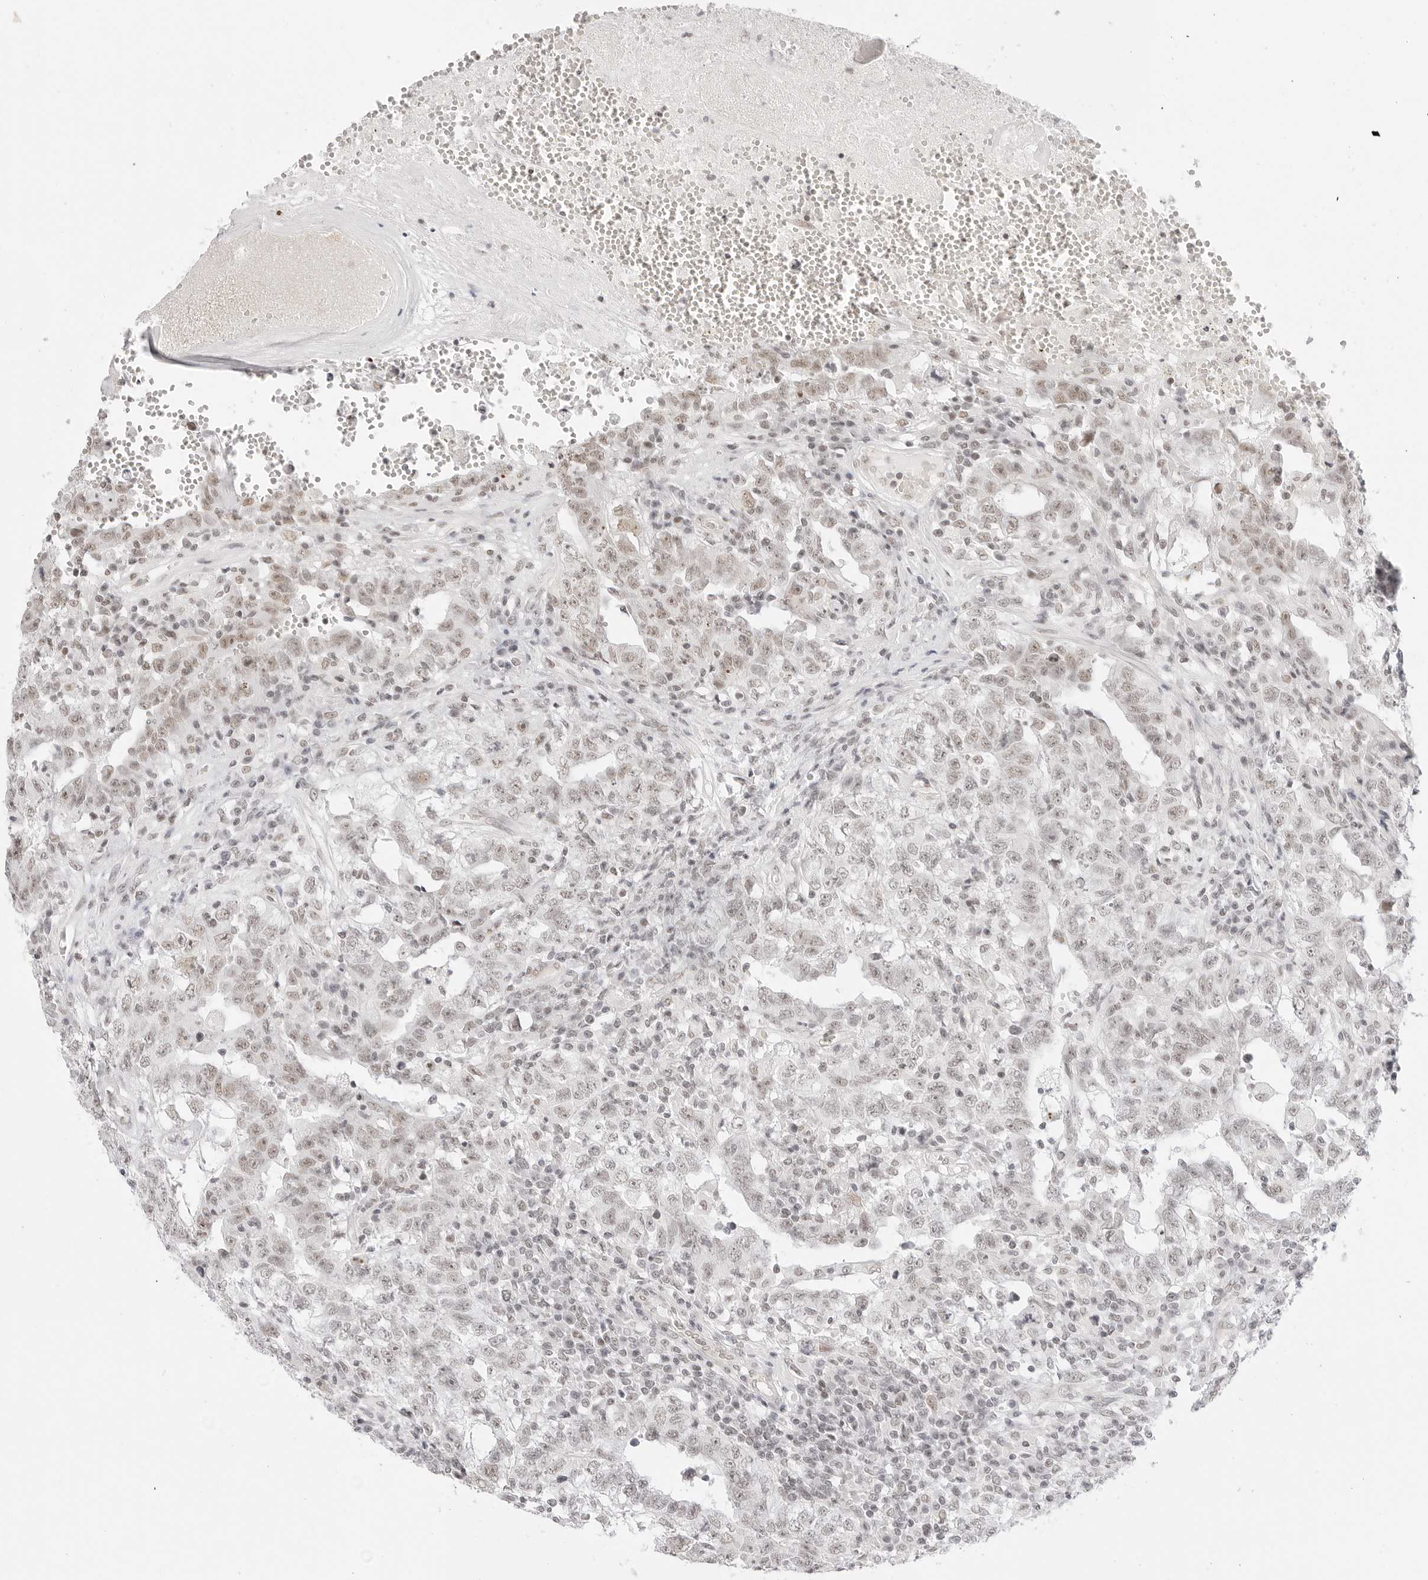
{"staining": {"intensity": "weak", "quantity": "25%-75%", "location": "nuclear"}, "tissue": "testis cancer", "cell_type": "Tumor cells", "image_type": "cancer", "snomed": [{"axis": "morphology", "description": "Carcinoma, Embryonal, NOS"}, {"axis": "topography", "description": "Testis"}], "caption": "Immunohistochemistry of embryonal carcinoma (testis) demonstrates low levels of weak nuclear positivity in approximately 25%-75% of tumor cells.", "gene": "TCIM", "patient": {"sex": "male", "age": 26}}